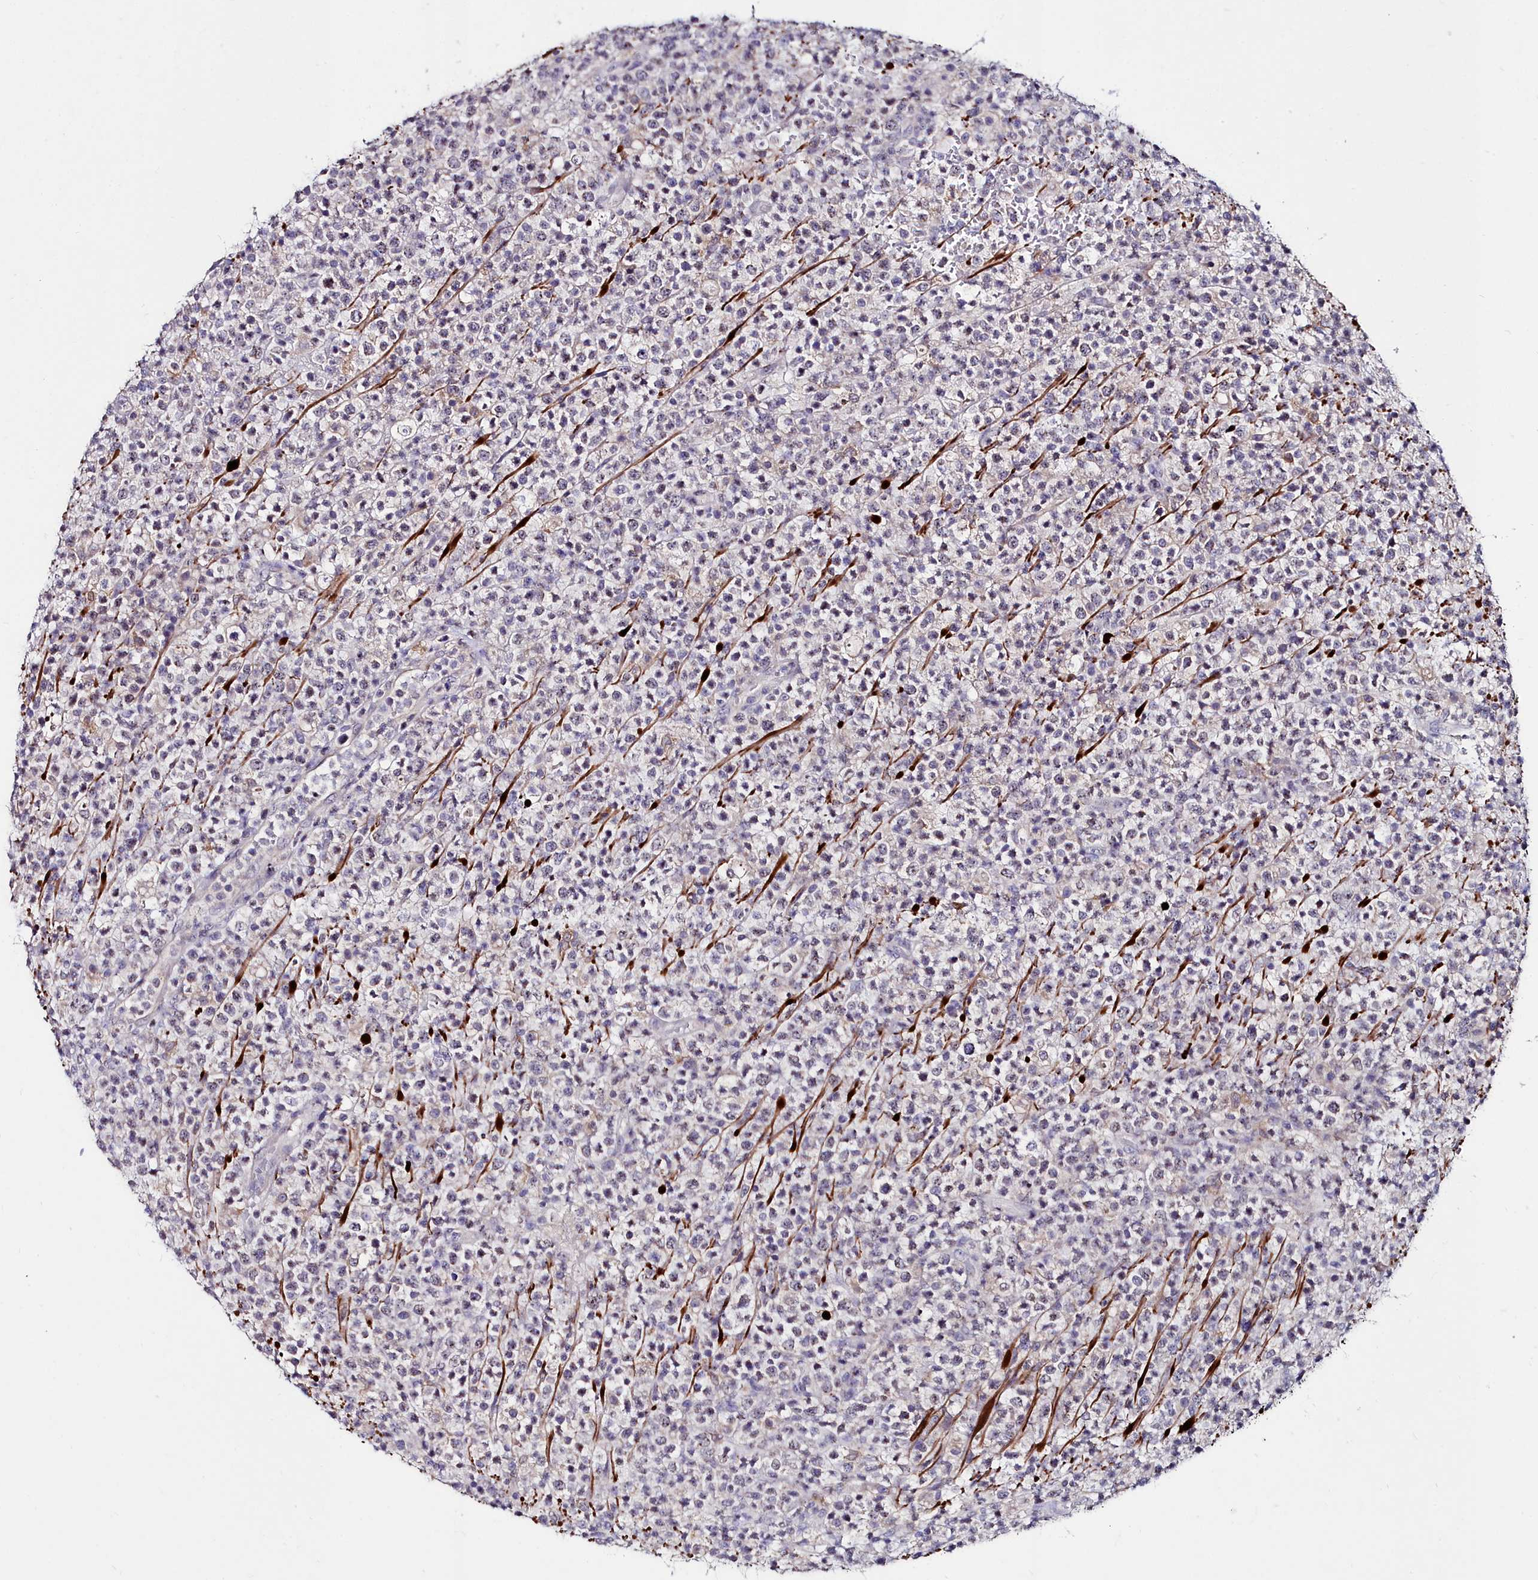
{"staining": {"intensity": "negative", "quantity": "none", "location": "none"}, "tissue": "lymphoma", "cell_type": "Tumor cells", "image_type": "cancer", "snomed": [{"axis": "morphology", "description": "Malignant lymphoma, non-Hodgkin's type, High grade"}, {"axis": "topography", "description": "Colon"}], "caption": "High power microscopy micrograph of an immunohistochemistry micrograph of lymphoma, revealing no significant expression in tumor cells.", "gene": "AMBRA1", "patient": {"sex": "female", "age": 53}}